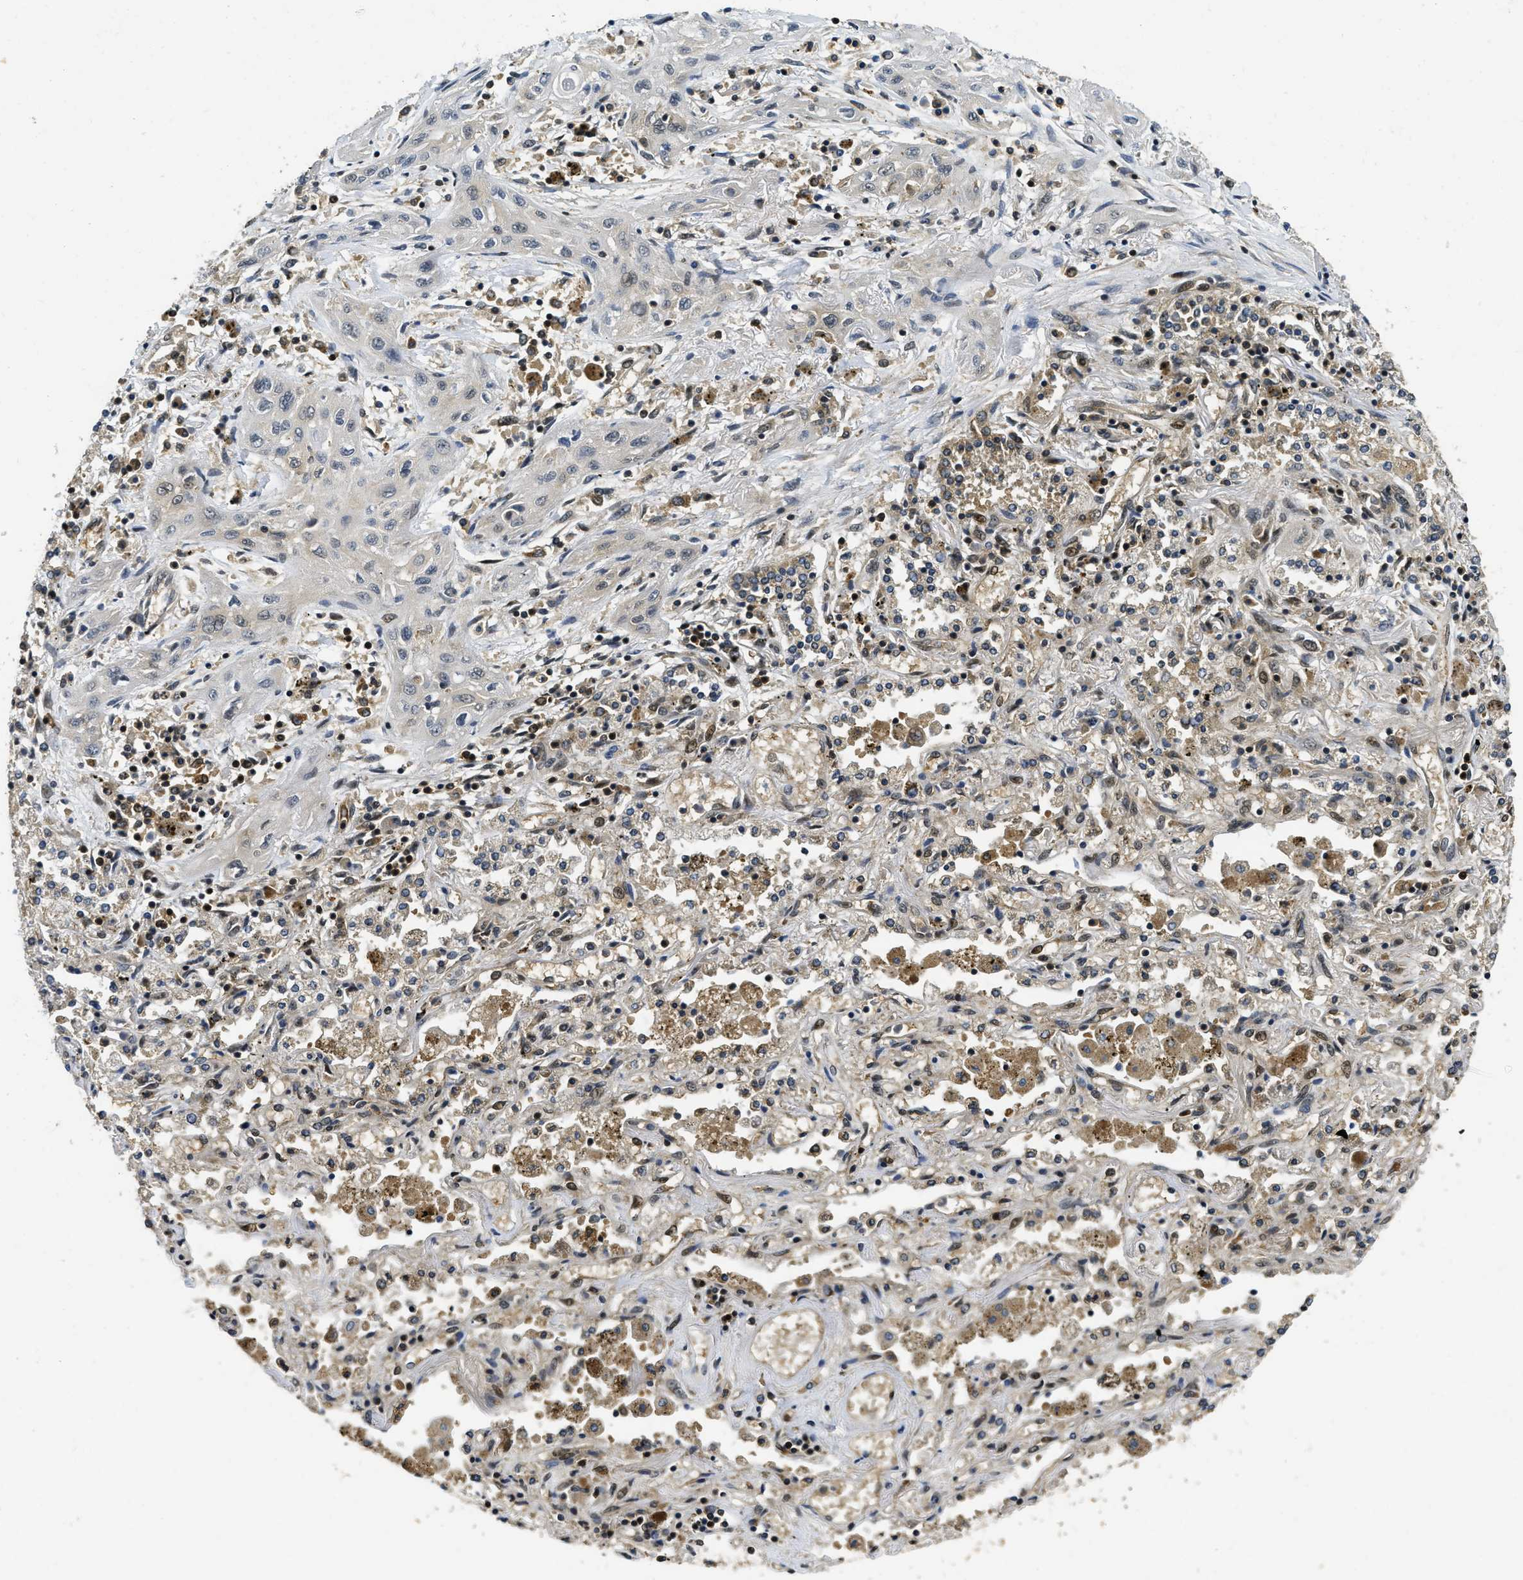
{"staining": {"intensity": "negative", "quantity": "none", "location": "none"}, "tissue": "lung cancer", "cell_type": "Tumor cells", "image_type": "cancer", "snomed": [{"axis": "morphology", "description": "Squamous cell carcinoma, NOS"}, {"axis": "topography", "description": "Lung"}], "caption": "Lung cancer stained for a protein using IHC demonstrates no positivity tumor cells.", "gene": "ADSL", "patient": {"sex": "female", "age": 47}}